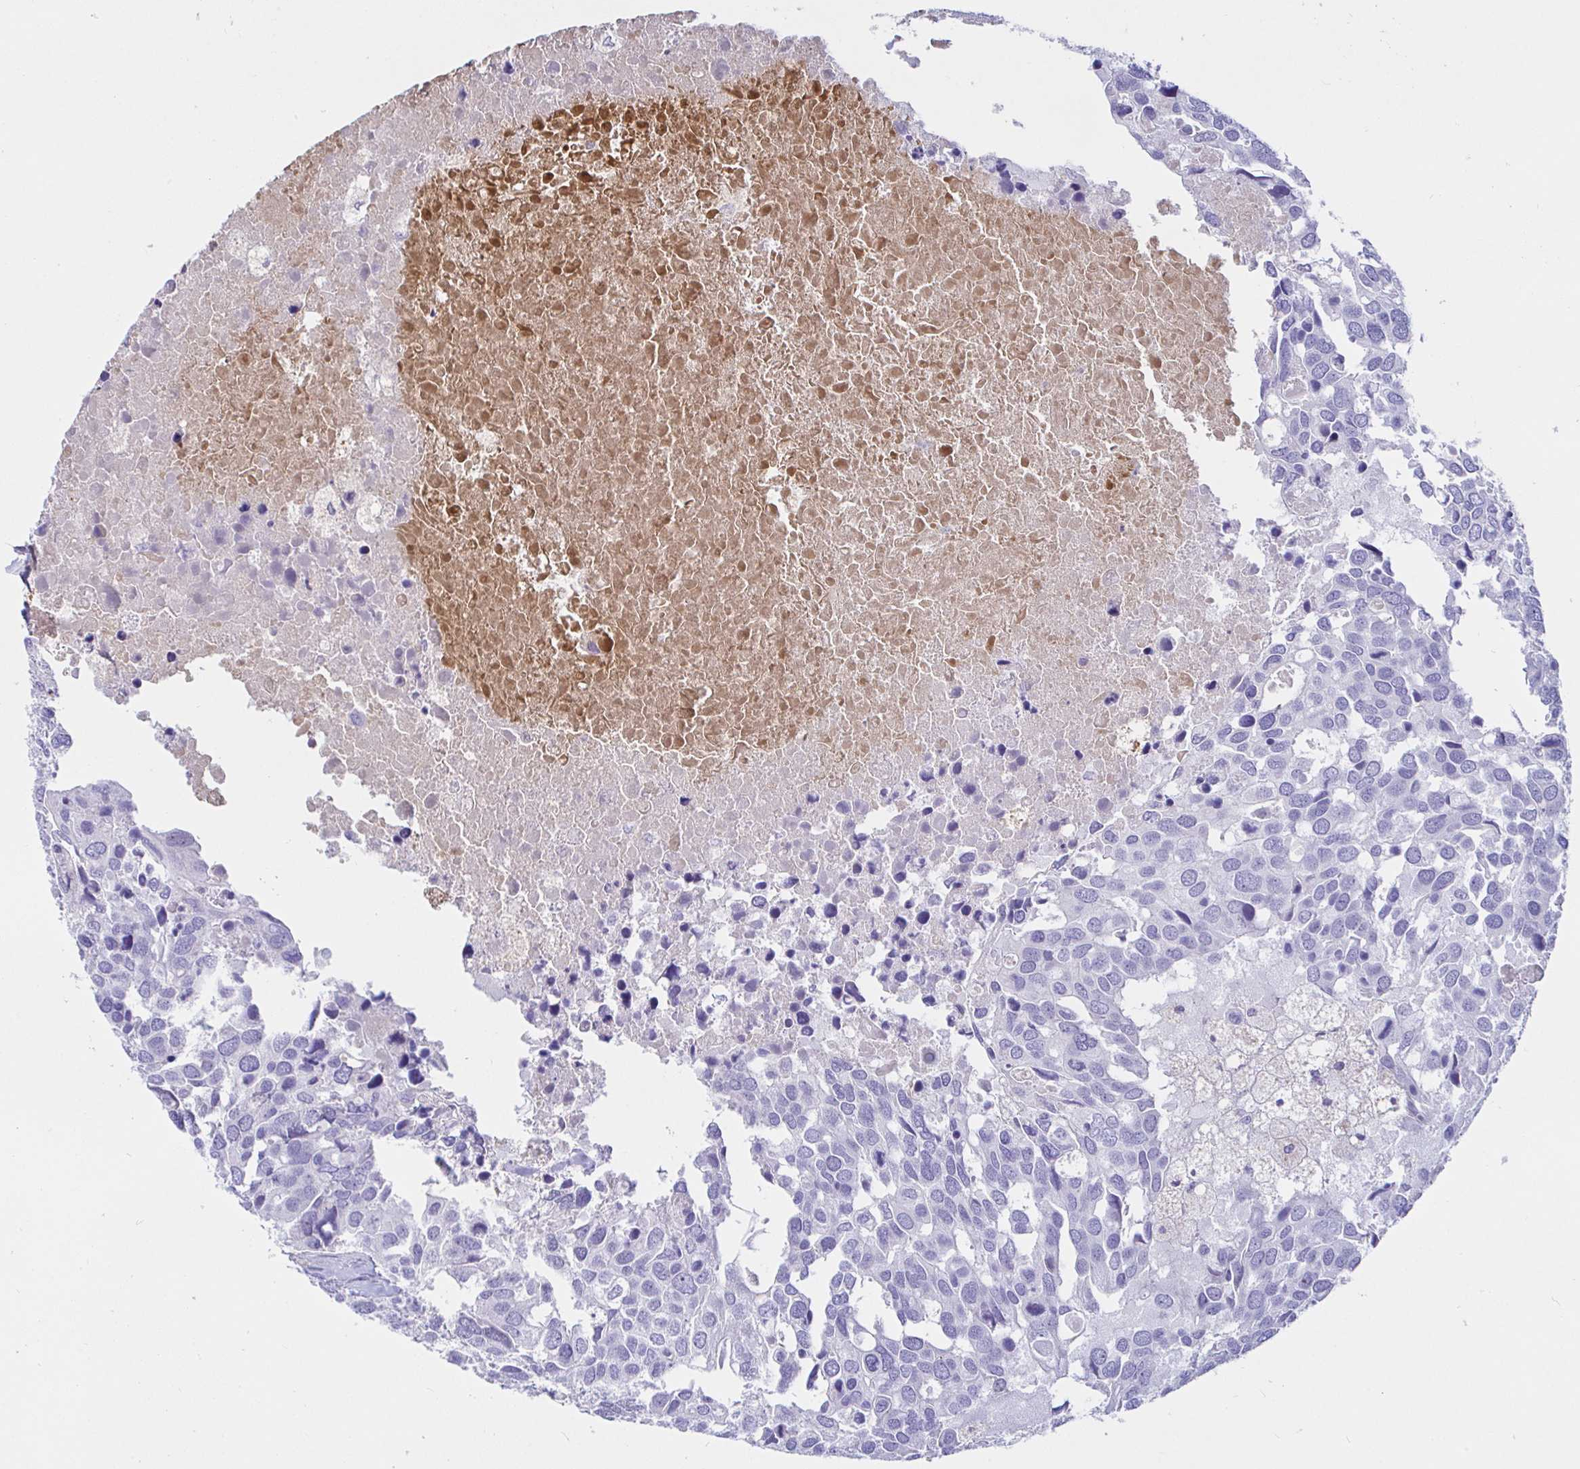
{"staining": {"intensity": "negative", "quantity": "none", "location": "none"}, "tissue": "breast cancer", "cell_type": "Tumor cells", "image_type": "cancer", "snomed": [{"axis": "morphology", "description": "Duct carcinoma"}, {"axis": "topography", "description": "Breast"}], "caption": "DAB (3,3'-diaminobenzidine) immunohistochemical staining of human breast cancer shows no significant expression in tumor cells.", "gene": "SAA4", "patient": {"sex": "female", "age": 83}}